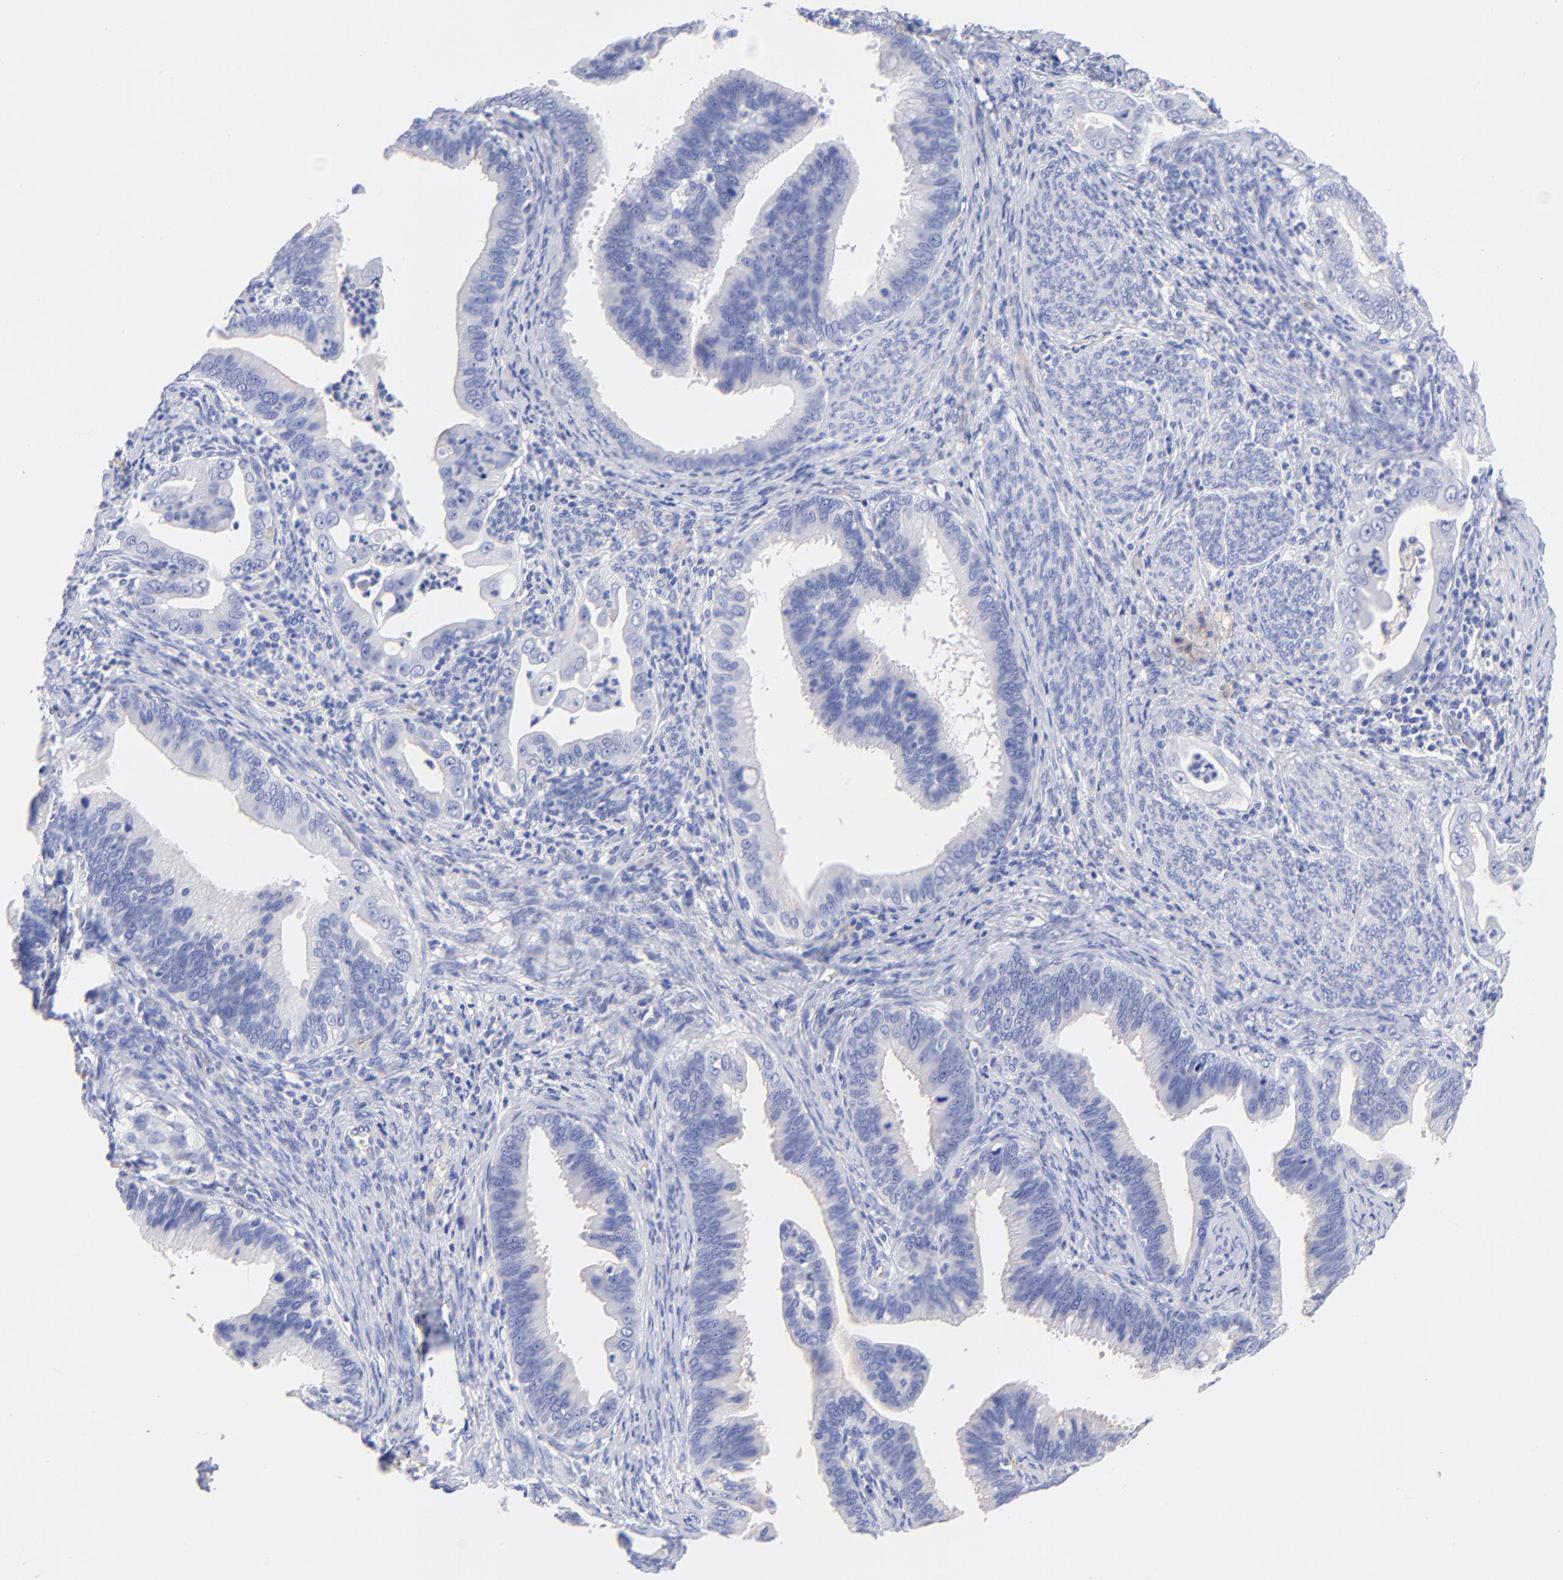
{"staining": {"intensity": "negative", "quantity": "none", "location": "none"}, "tissue": "cervical cancer", "cell_type": "Tumor cells", "image_type": "cancer", "snomed": [{"axis": "morphology", "description": "Adenocarcinoma, NOS"}, {"axis": "topography", "description": "Cervix"}], "caption": "Immunohistochemistry of human cervical cancer (adenocarcinoma) reveals no expression in tumor cells.", "gene": "SLC44A2", "patient": {"sex": "female", "age": 47}}